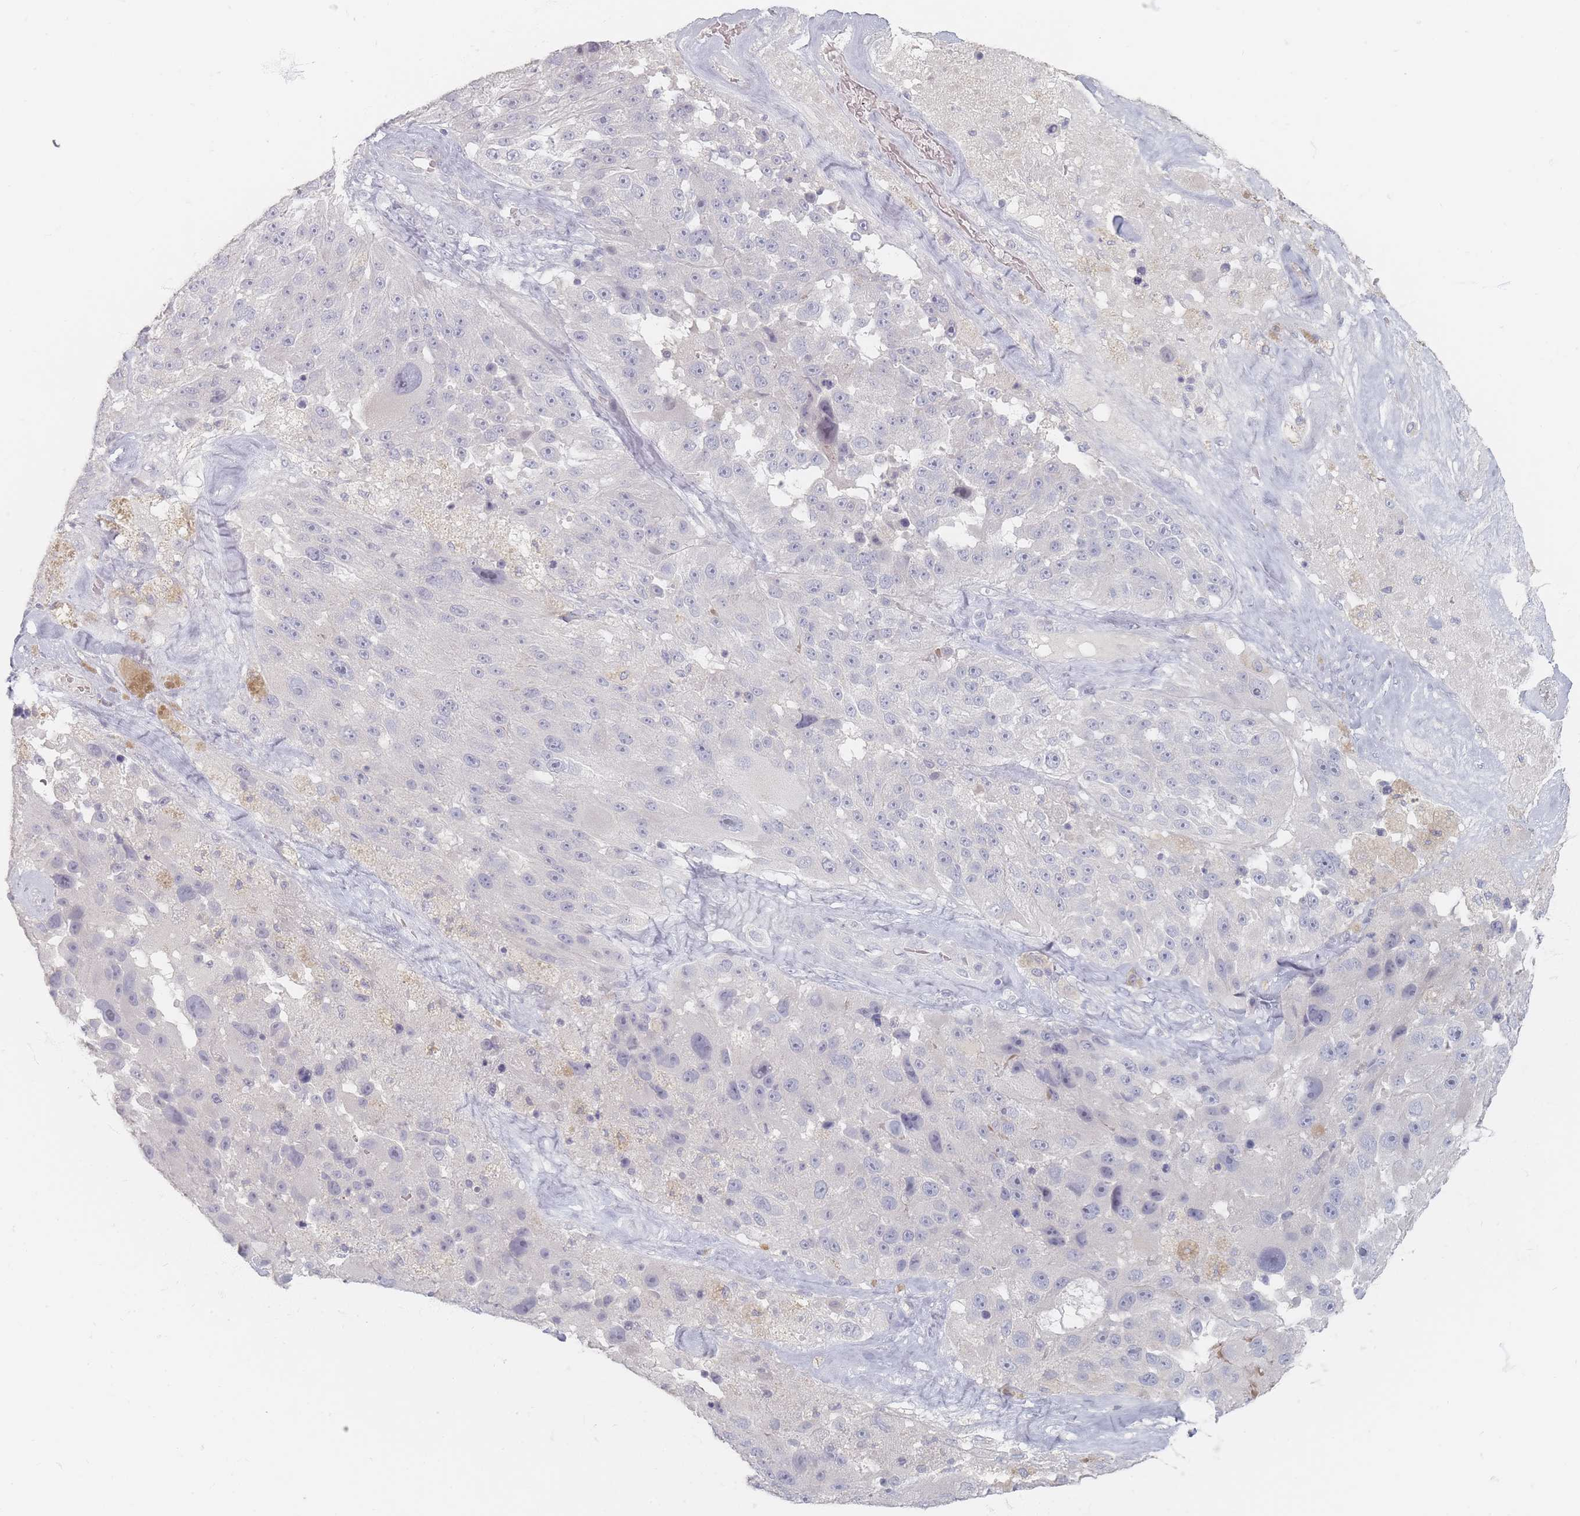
{"staining": {"intensity": "negative", "quantity": "none", "location": "none"}, "tissue": "melanoma", "cell_type": "Tumor cells", "image_type": "cancer", "snomed": [{"axis": "morphology", "description": "Malignant melanoma, Metastatic site"}, {"axis": "topography", "description": "Lymph node"}], "caption": "High magnification brightfield microscopy of melanoma stained with DAB (3,3'-diaminobenzidine) (brown) and counterstained with hematoxylin (blue): tumor cells show no significant staining. Brightfield microscopy of IHC stained with DAB (brown) and hematoxylin (blue), captured at high magnification.", "gene": "CD37", "patient": {"sex": "male", "age": 62}}